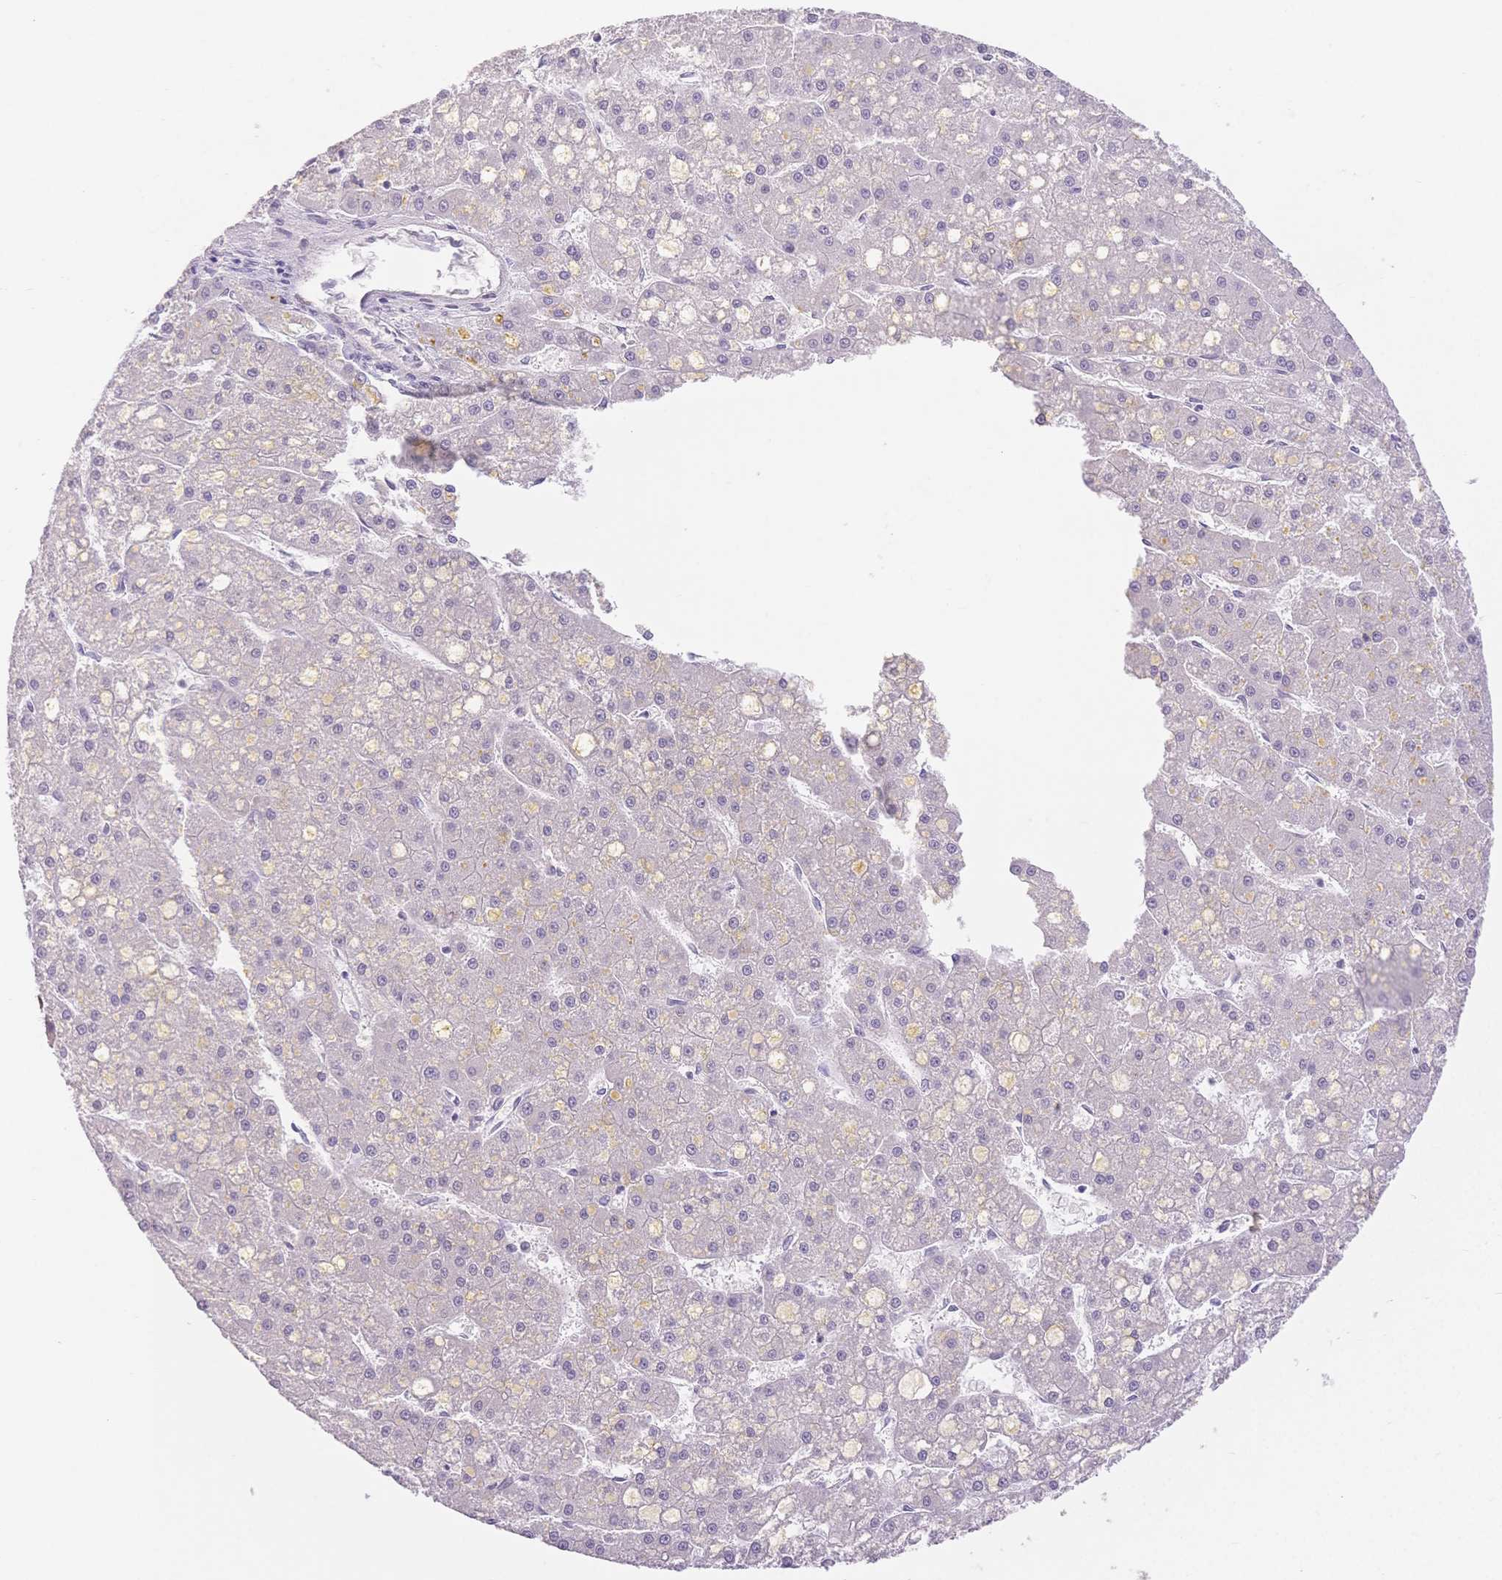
{"staining": {"intensity": "negative", "quantity": "none", "location": "none"}, "tissue": "liver cancer", "cell_type": "Tumor cells", "image_type": "cancer", "snomed": [{"axis": "morphology", "description": "Carcinoma, Hepatocellular, NOS"}, {"axis": "topography", "description": "Liver"}], "caption": "Immunohistochemistry micrograph of neoplastic tissue: hepatocellular carcinoma (liver) stained with DAB (3,3'-diaminobenzidine) exhibits no significant protein expression in tumor cells. The staining is performed using DAB (3,3'-diaminobenzidine) brown chromogen with nuclei counter-stained in using hematoxylin.", "gene": "SUV39H2", "patient": {"sex": "male", "age": 67}}